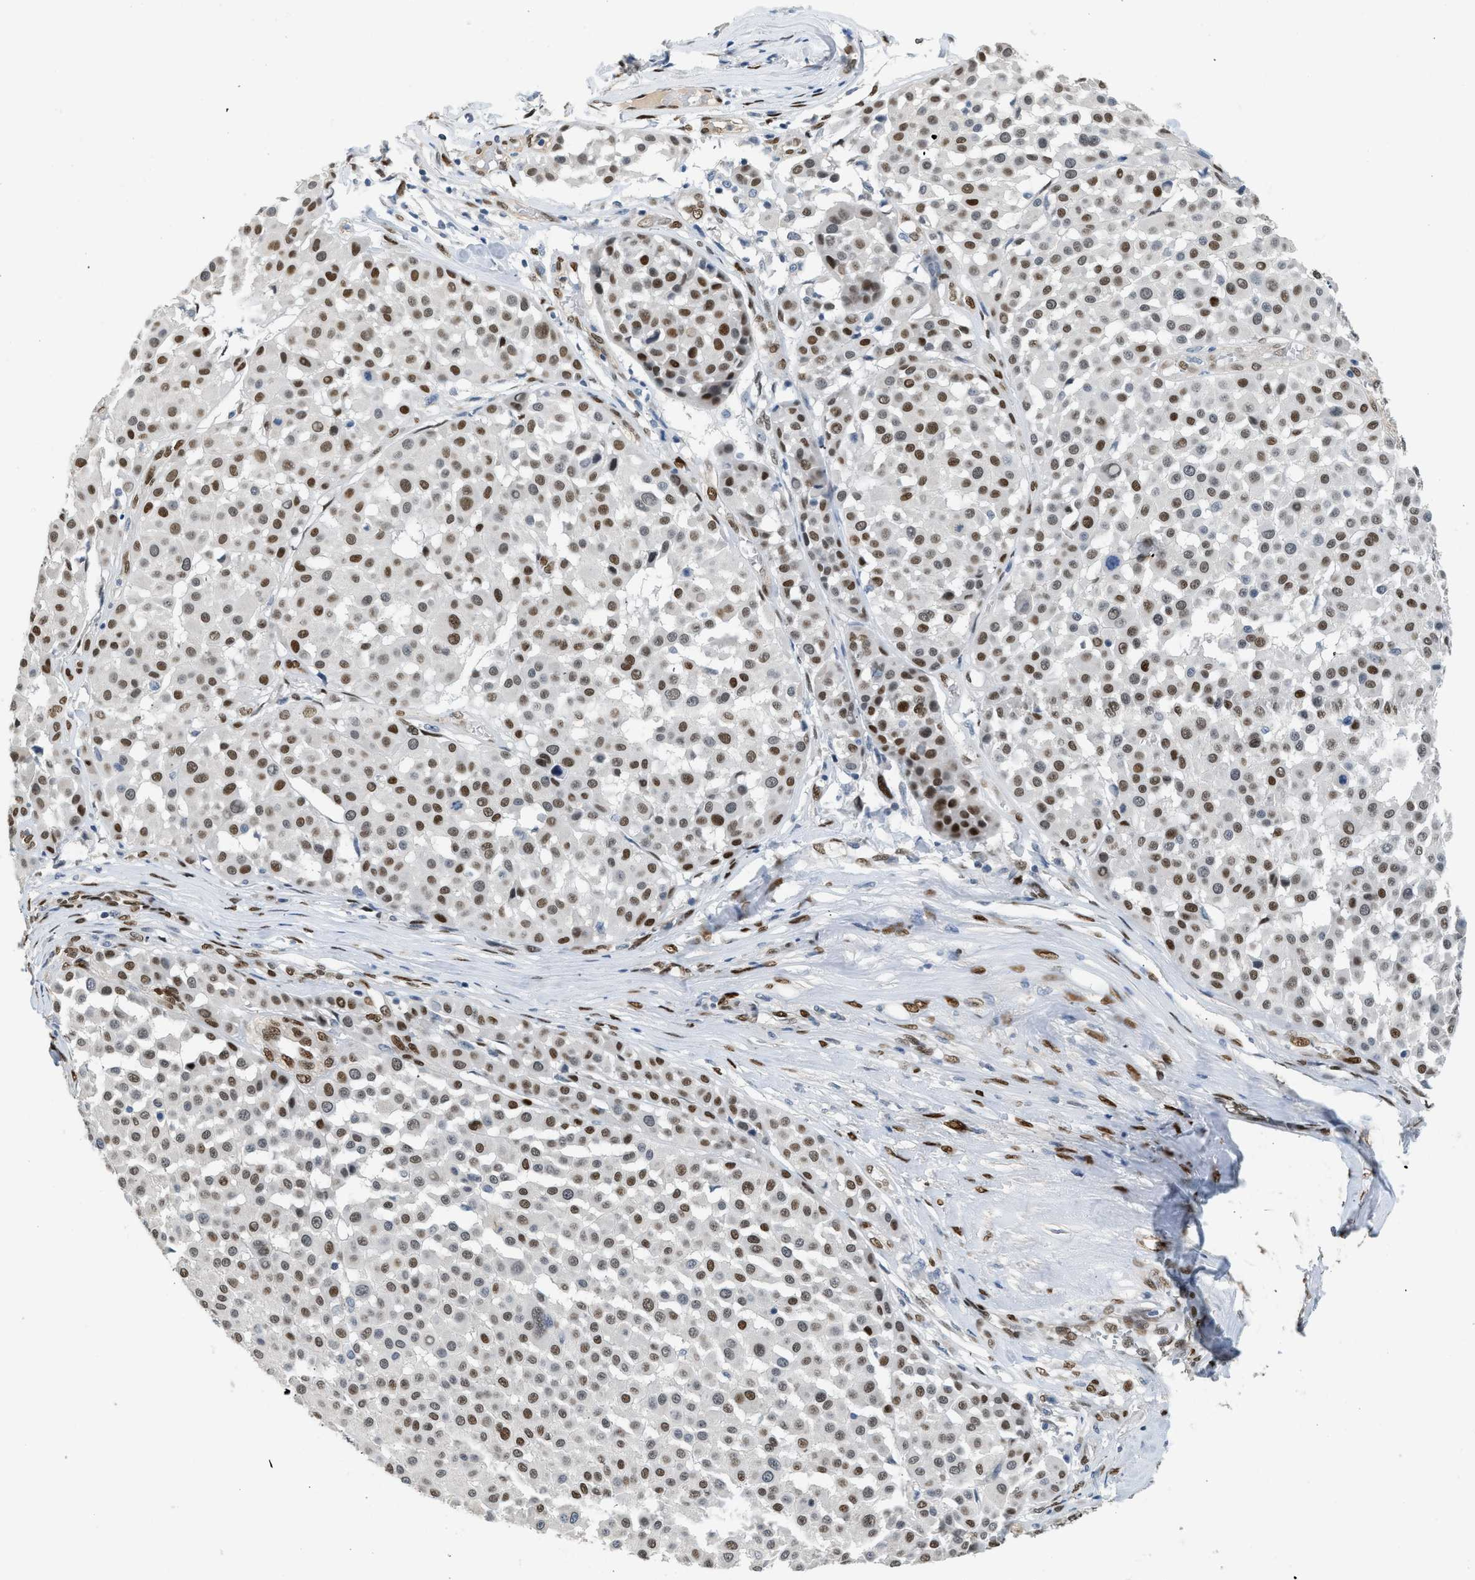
{"staining": {"intensity": "strong", "quantity": ">75%", "location": "nuclear"}, "tissue": "melanoma", "cell_type": "Tumor cells", "image_type": "cancer", "snomed": [{"axis": "morphology", "description": "Malignant melanoma, Metastatic site"}, {"axis": "topography", "description": "Soft tissue"}], "caption": "There is high levels of strong nuclear staining in tumor cells of malignant melanoma (metastatic site), as demonstrated by immunohistochemical staining (brown color).", "gene": "ZBTB20", "patient": {"sex": "male", "age": 41}}